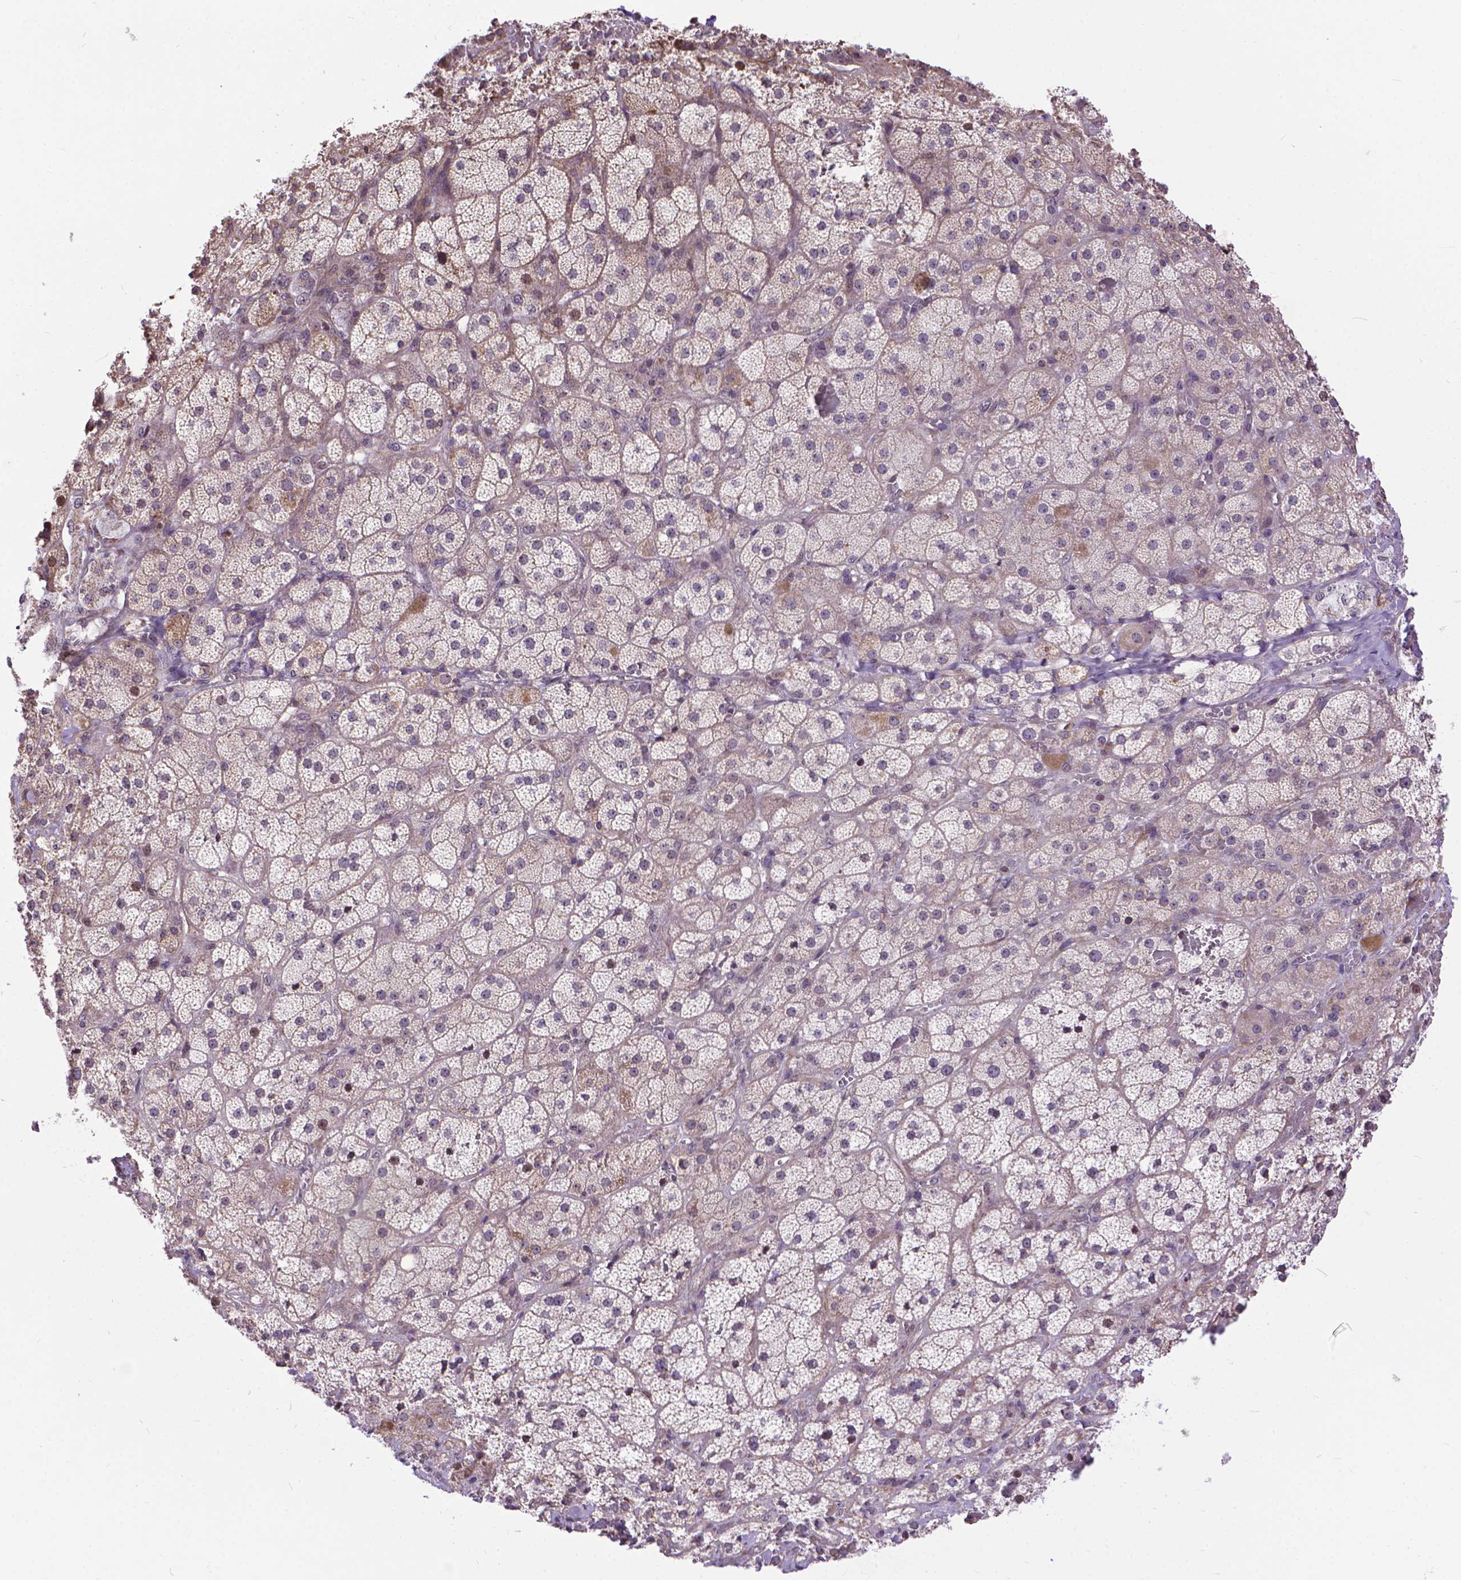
{"staining": {"intensity": "moderate", "quantity": "<25%", "location": "cytoplasmic/membranous,nuclear"}, "tissue": "adrenal gland", "cell_type": "Glandular cells", "image_type": "normal", "snomed": [{"axis": "morphology", "description": "Normal tissue, NOS"}, {"axis": "topography", "description": "Adrenal gland"}], "caption": "Immunohistochemistry (IHC) image of benign adrenal gland: human adrenal gland stained using IHC exhibits low levels of moderate protein expression localized specifically in the cytoplasmic/membranous,nuclear of glandular cells, appearing as a cytoplasmic/membranous,nuclear brown color.", "gene": "TMEM135", "patient": {"sex": "male", "age": 57}}